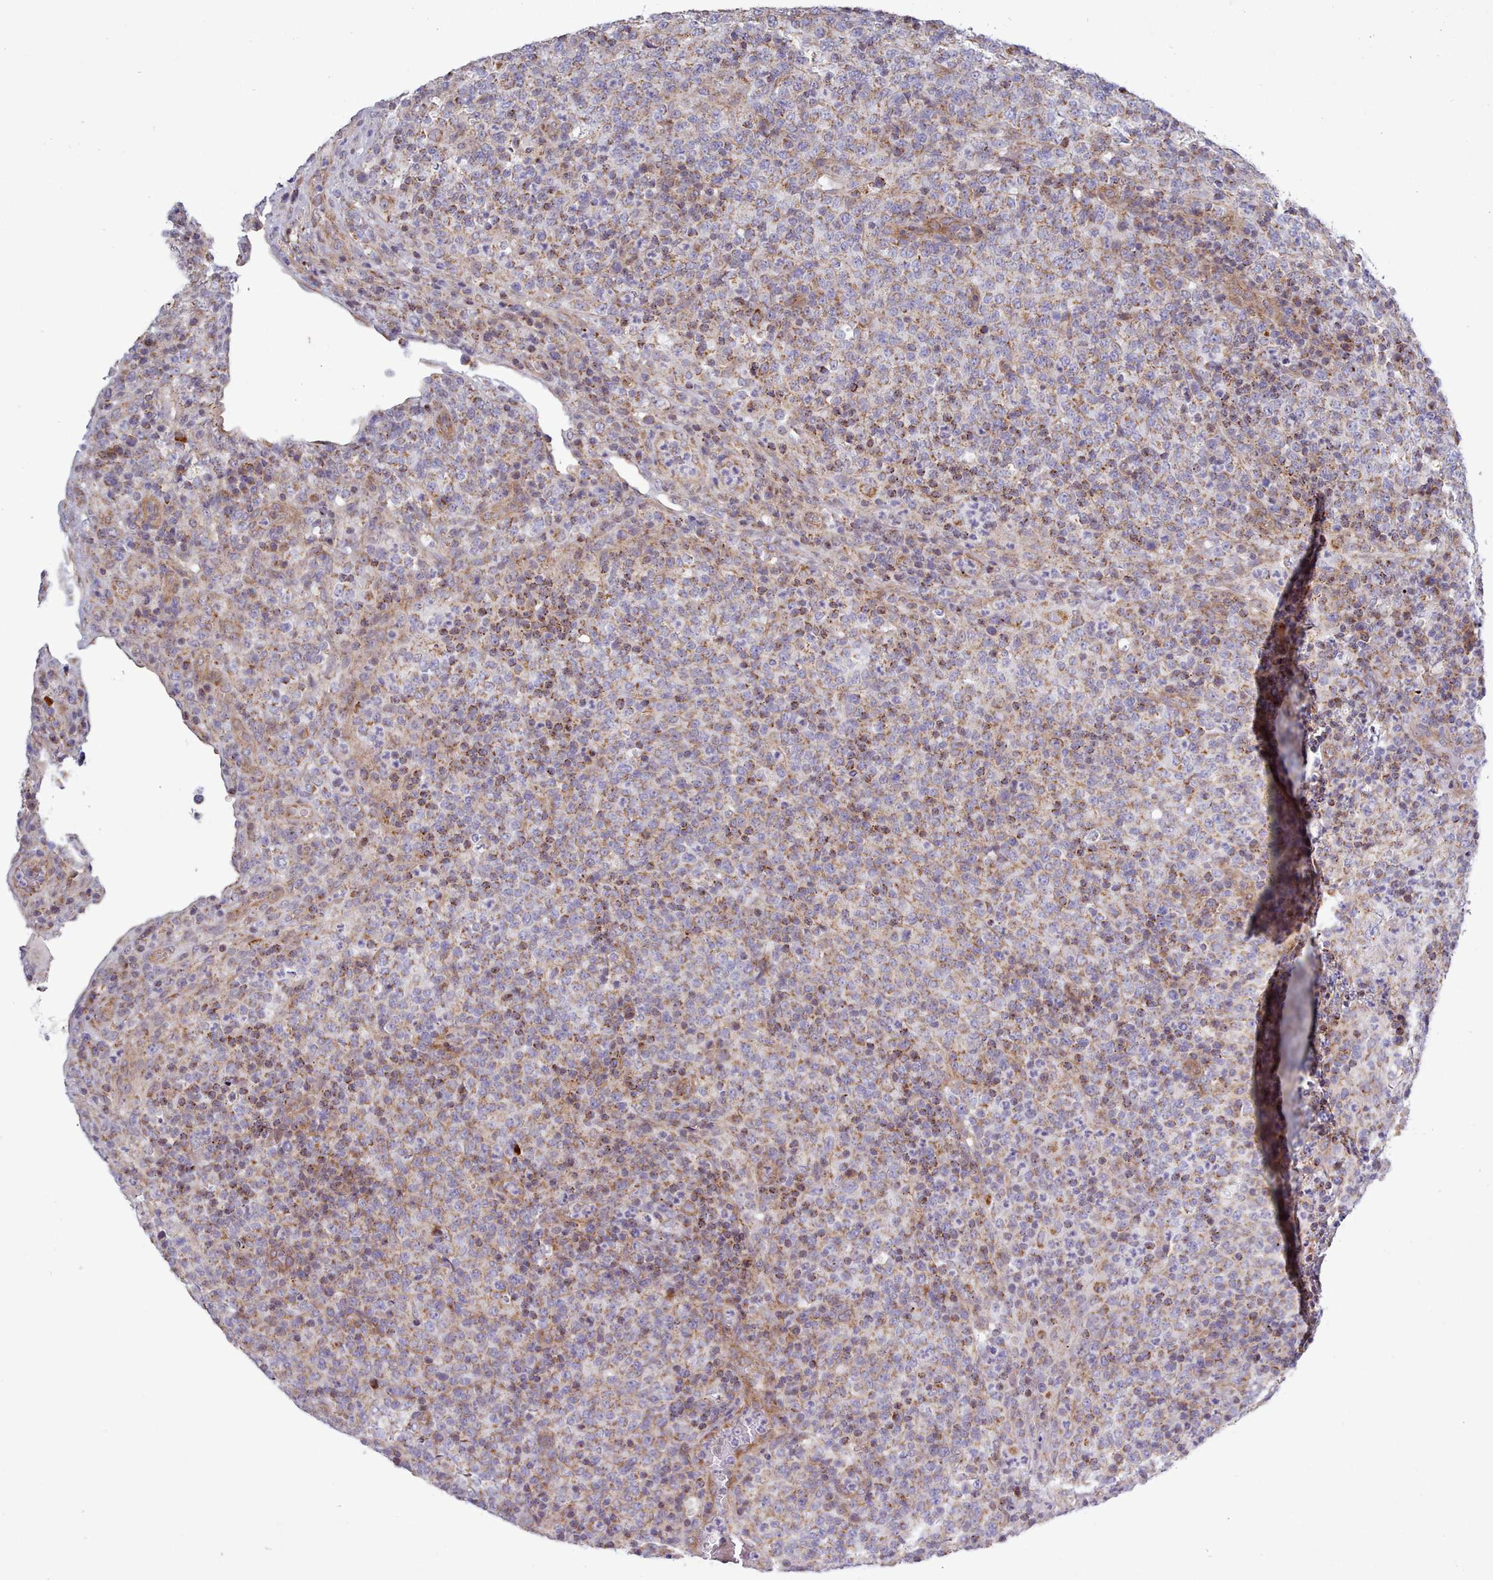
{"staining": {"intensity": "moderate", "quantity": "<25%", "location": "cytoplasmic/membranous"}, "tissue": "lymphoma", "cell_type": "Tumor cells", "image_type": "cancer", "snomed": [{"axis": "morphology", "description": "Malignant lymphoma, non-Hodgkin's type, High grade"}, {"axis": "topography", "description": "Lymph node"}], "caption": "Approximately <25% of tumor cells in lymphoma display moderate cytoplasmic/membranous protein positivity as visualized by brown immunohistochemical staining.", "gene": "MRPL21", "patient": {"sex": "male", "age": 54}}